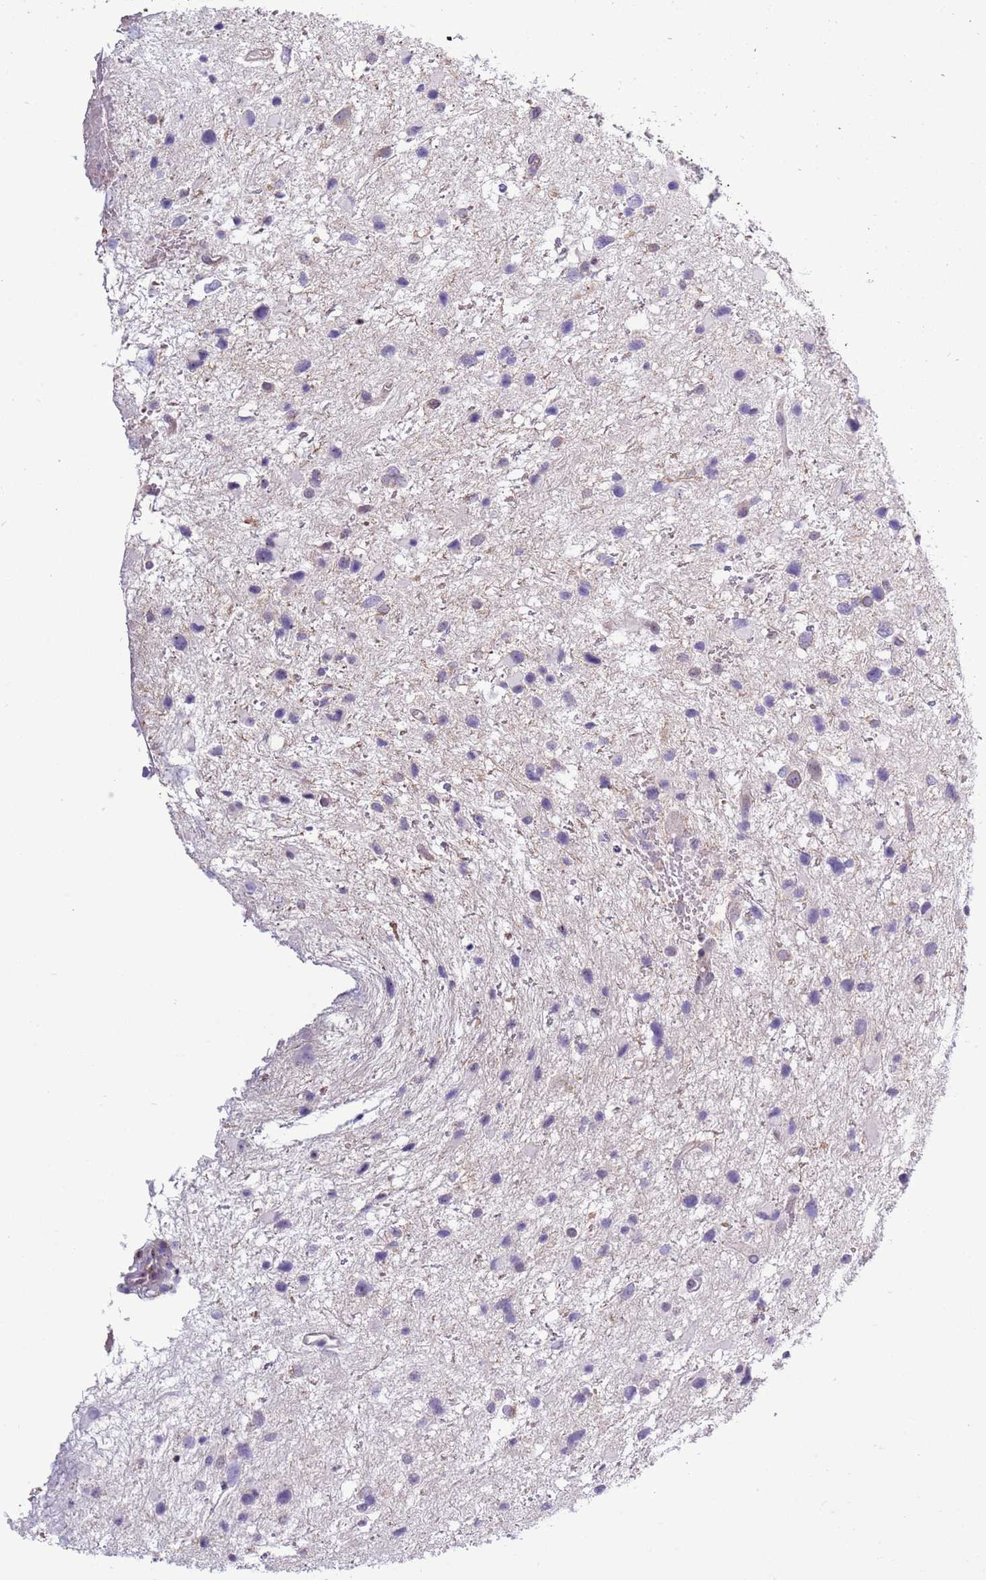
{"staining": {"intensity": "negative", "quantity": "none", "location": "none"}, "tissue": "glioma", "cell_type": "Tumor cells", "image_type": "cancer", "snomed": [{"axis": "morphology", "description": "Glioma, malignant, Low grade"}, {"axis": "topography", "description": "Brain"}], "caption": "The photomicrograph demonstrates no significant positivity in tumor cells of low-grade glioma (malignant).", "gene": "CAPN9", "patient": {"sex": "female", "age": 32}}